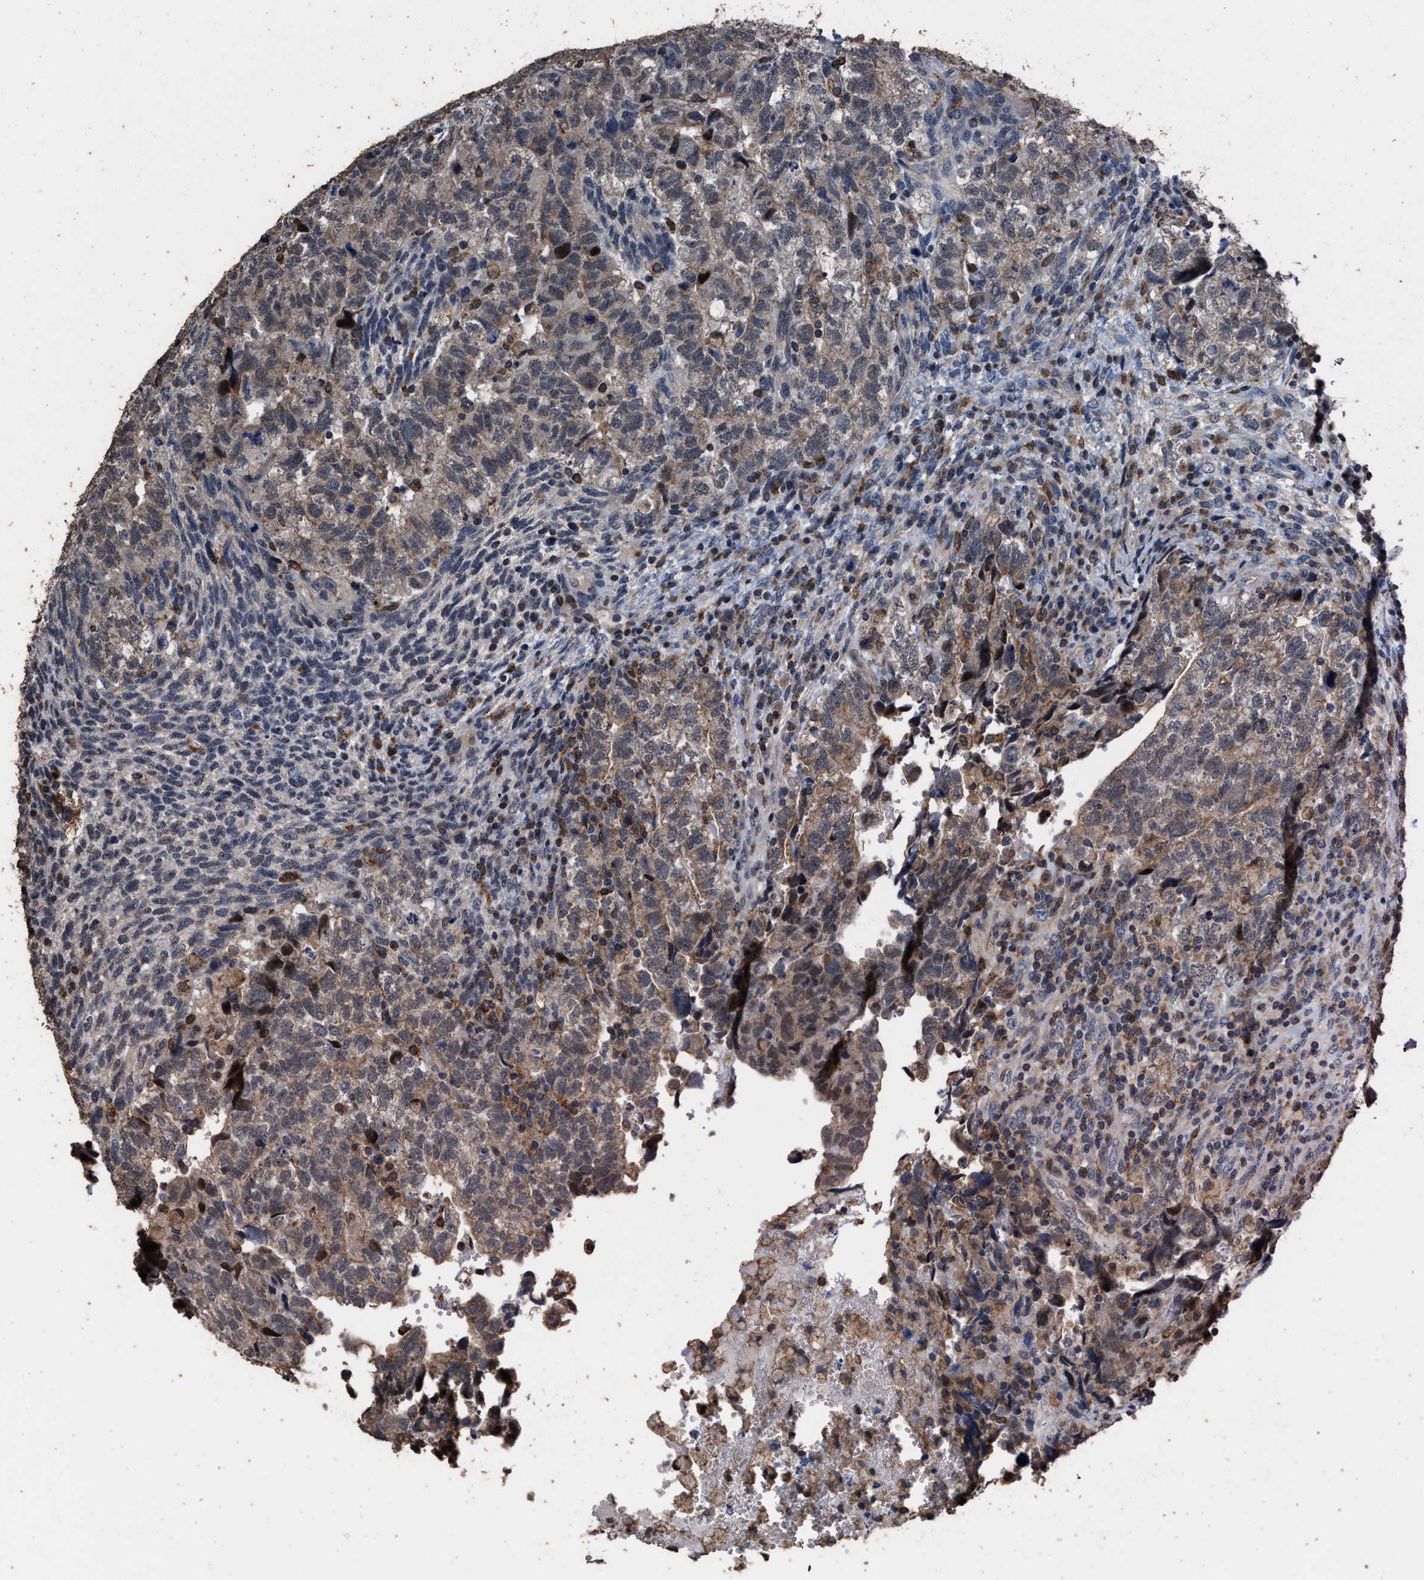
{"staining": {"intensity": "weak", "quantity": ">75%", "location": "cytoplasmic/membranous"}, "tissue": "testis cancer", "cell_type": "Tumor cells", "image_type": "cancer", "snomed": [{"axis": "morphology", "description": "Carcinoma, Embryonal, NOS"}, {"axis": "topography", "description": "Testis"}], "caption": "Protein analysis of testis cancer (embryonal carcinoma) tissue demonstrates weak cytoplasmic/membranous positivity in approximately >75% of tumor cells. (DAB (3,3'-diaminobenzidine) IHC, brown staining for protein, blue staining for nuclei).", "gene": "TDRKH", "patient": {"sex": "male", "age": 36}}